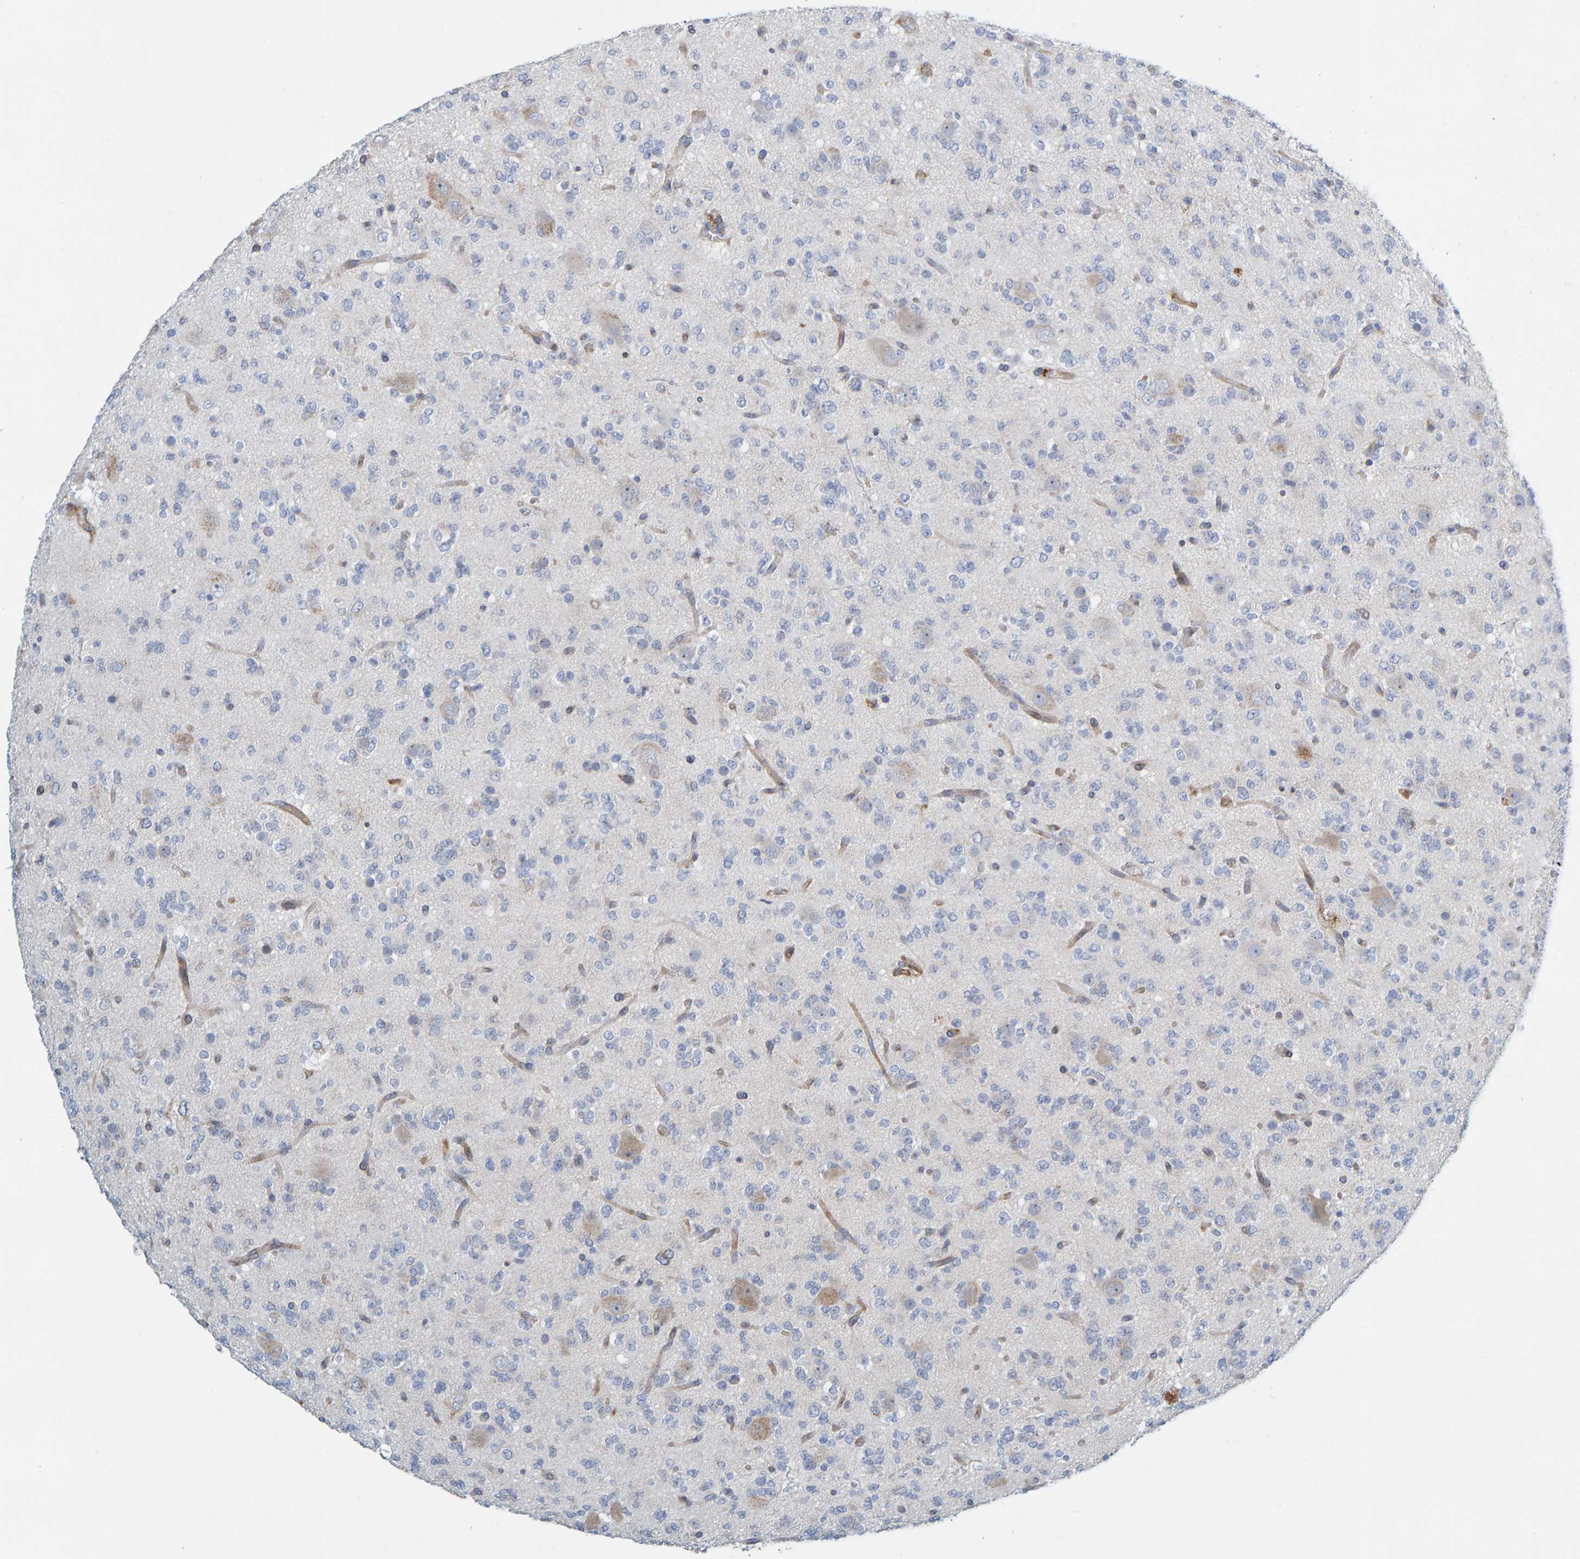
{"staining": {"intensity": "negative", "quantity": "none", "location": "none"}, "tissue": "glioma", "cell_type": "Tumor cells", "image_type": "cancer", "snomed": [{"axis": "morphology", "description": "Glioma, malignant, Low grade"}, {"axis": "topography", "description": "Brain"}], "caption": "This micrograph is of malignant low-grade glioma stained with immunohistochemistry (IHC) to label a protein in brown with the nuclei are counter-stained blue. There is no staining in tumor cells. Nuclei are stained in blue.", "gene": "MMP16", "patient": {"sex": "male", "age": 38}}